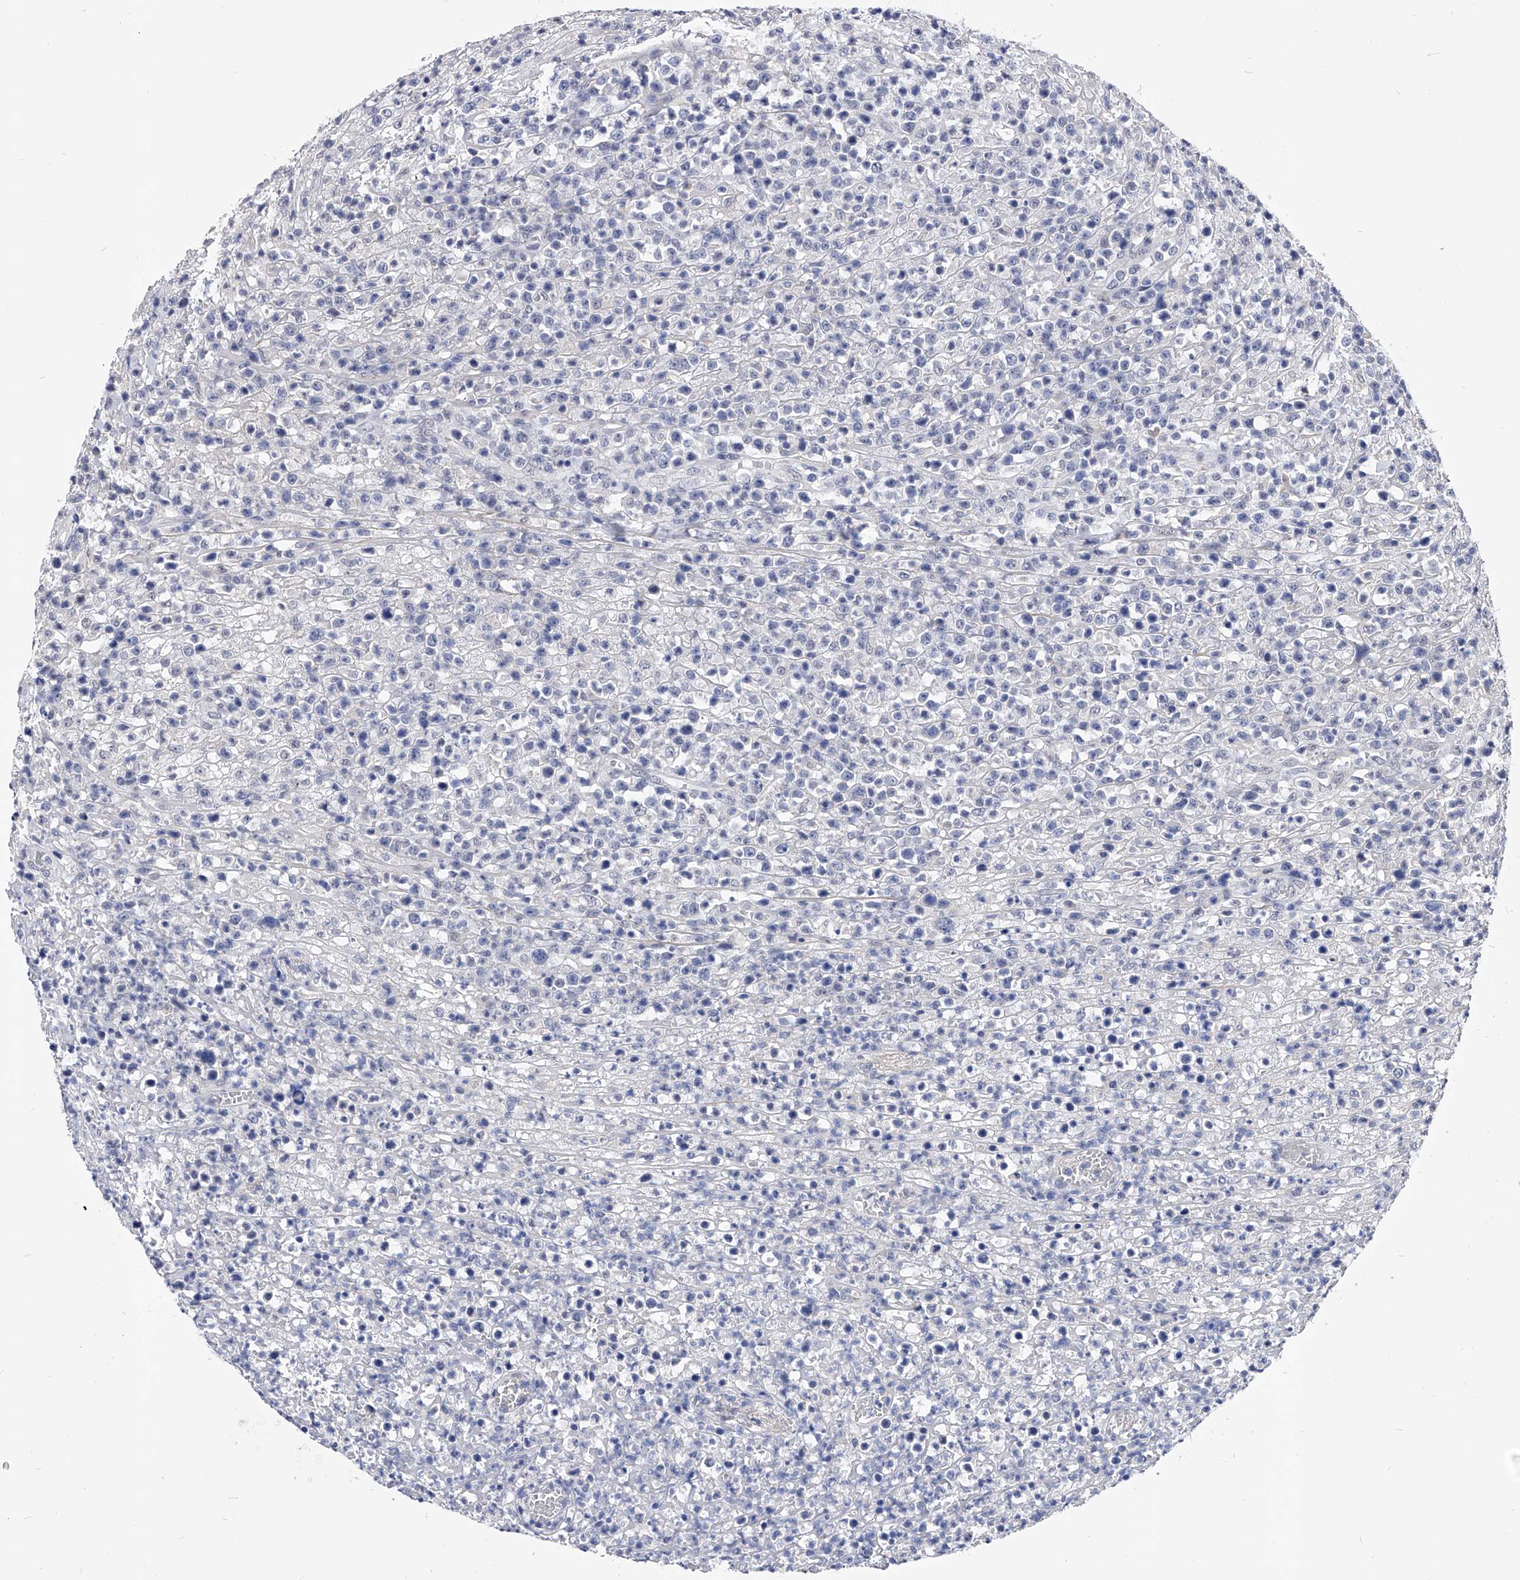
{"staining": {"intensity": "negative", "quantity": "none", "location": "none"}, "tissue": "lymphoma", "cell_type": "Tumor cells", "image_type": "cancer", "snomed": [{"axis": "morphology", "description": "Malignant lymphoma, non-Hodgkin's type, High grade"}, {"axis": "topography", "description": "Colon"}], "caption": "Malignant lymphoma, non-Hodgkin's type (high-grade) was stained to show a protein in brown. There is no significant expression in tumor cells. (Stains: DAB (3,3'-diaminobenzidine) immunohistochemistry with hematoxylin counter stain, Microscopy: brightfield microscopy at high magnification).", "gene": "ZNF529", "patient": {"sex": "female", "age": 53}}